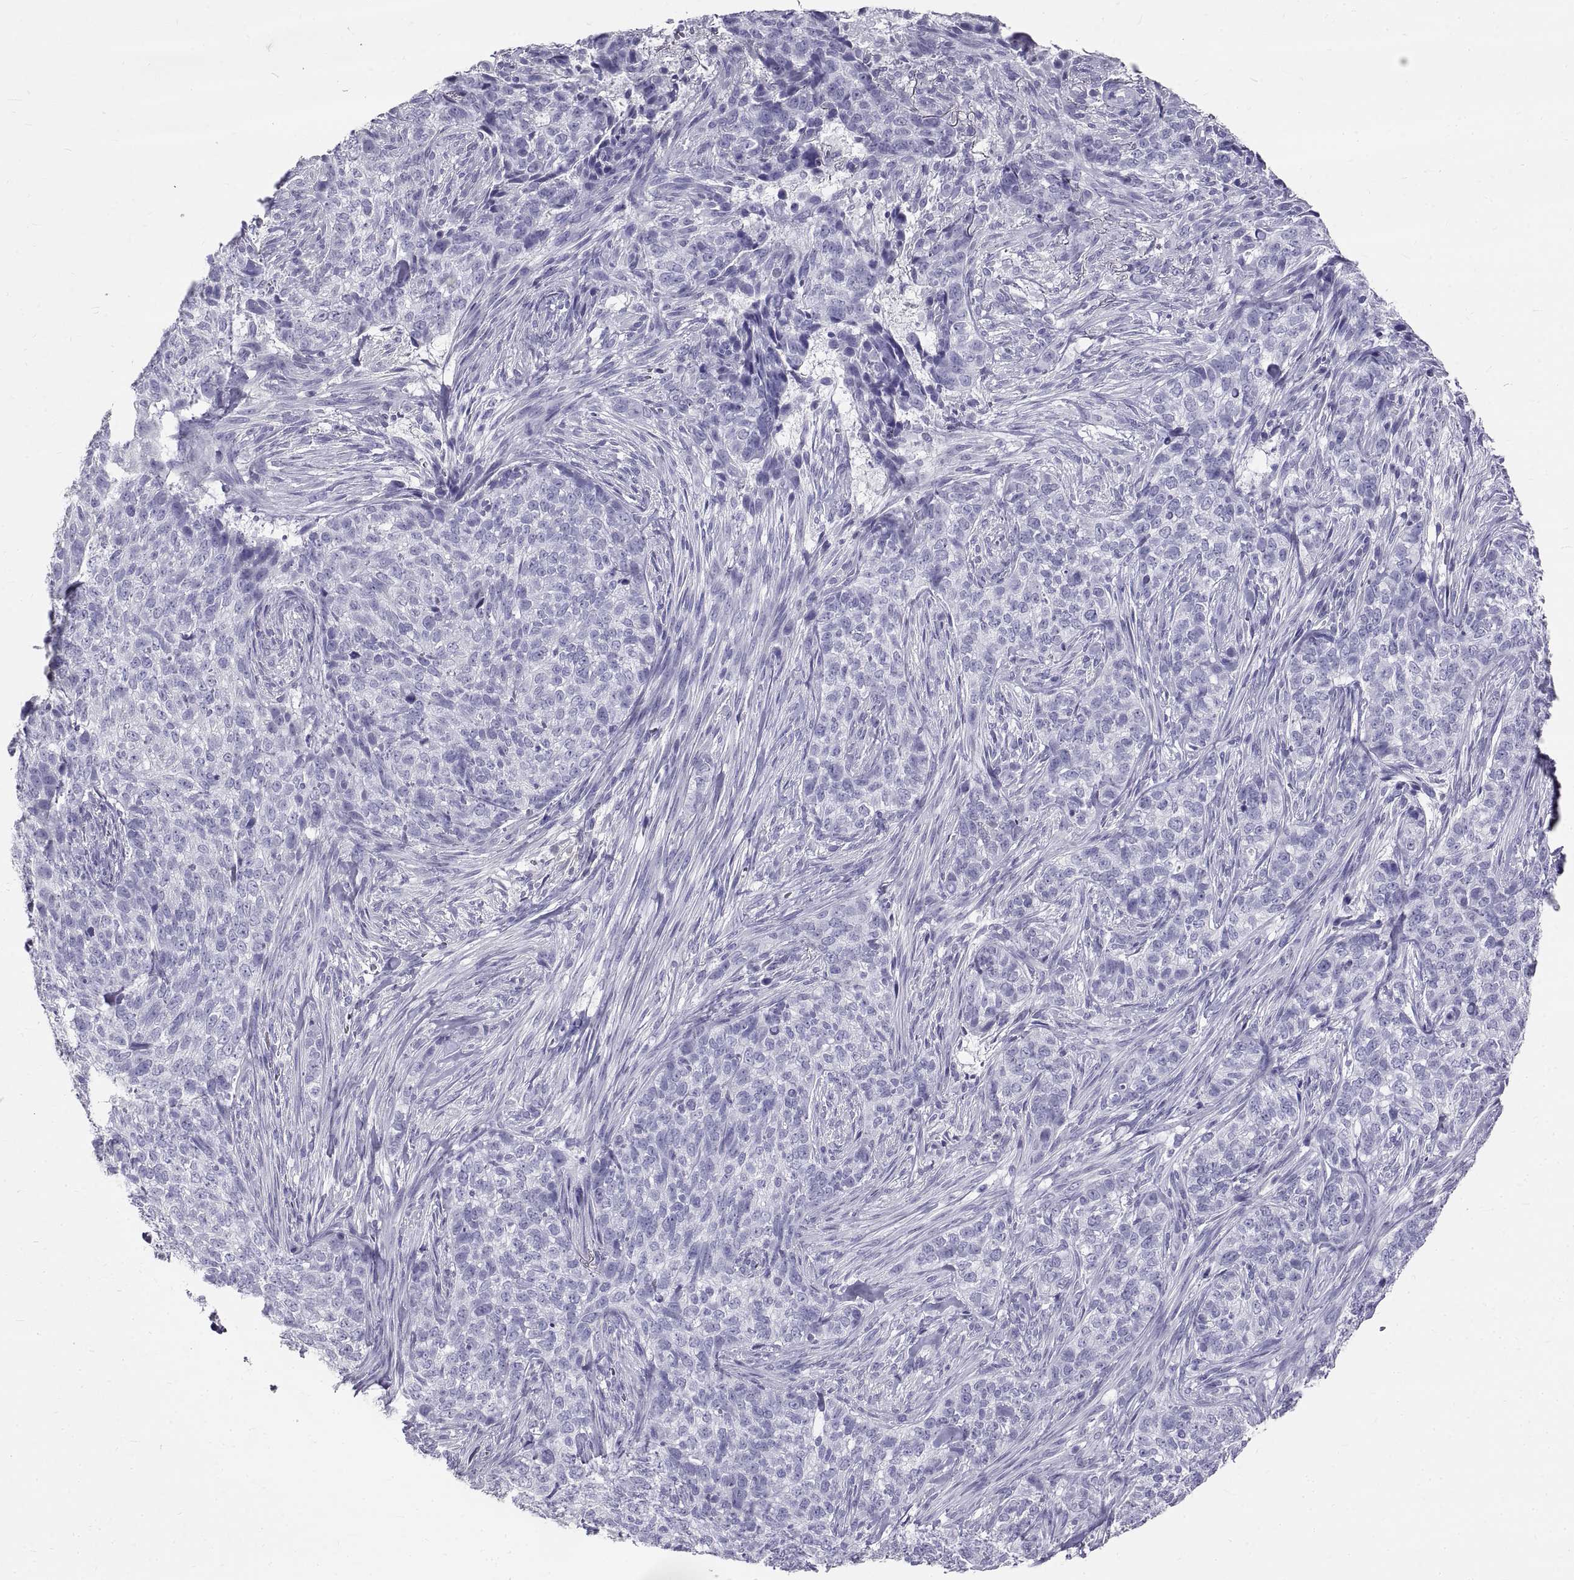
{"staining": {"intensity": "negative", "quantity": "none", "location": "none"}, "tissue": "skin cancer", "cell_type": "Tumor cells", "image_type": "cancer", "snomed": [{"axis": "morphology", "description": "Basal cell carcinoma"}, {"axis": "topography", "description": "Skin"}], "caption": "Immunohistochemical staining of skin cancer reveals no significant staining in tumor cells.", "gene": "GNG12", "patient": {"sex": "female", "age": 69}}